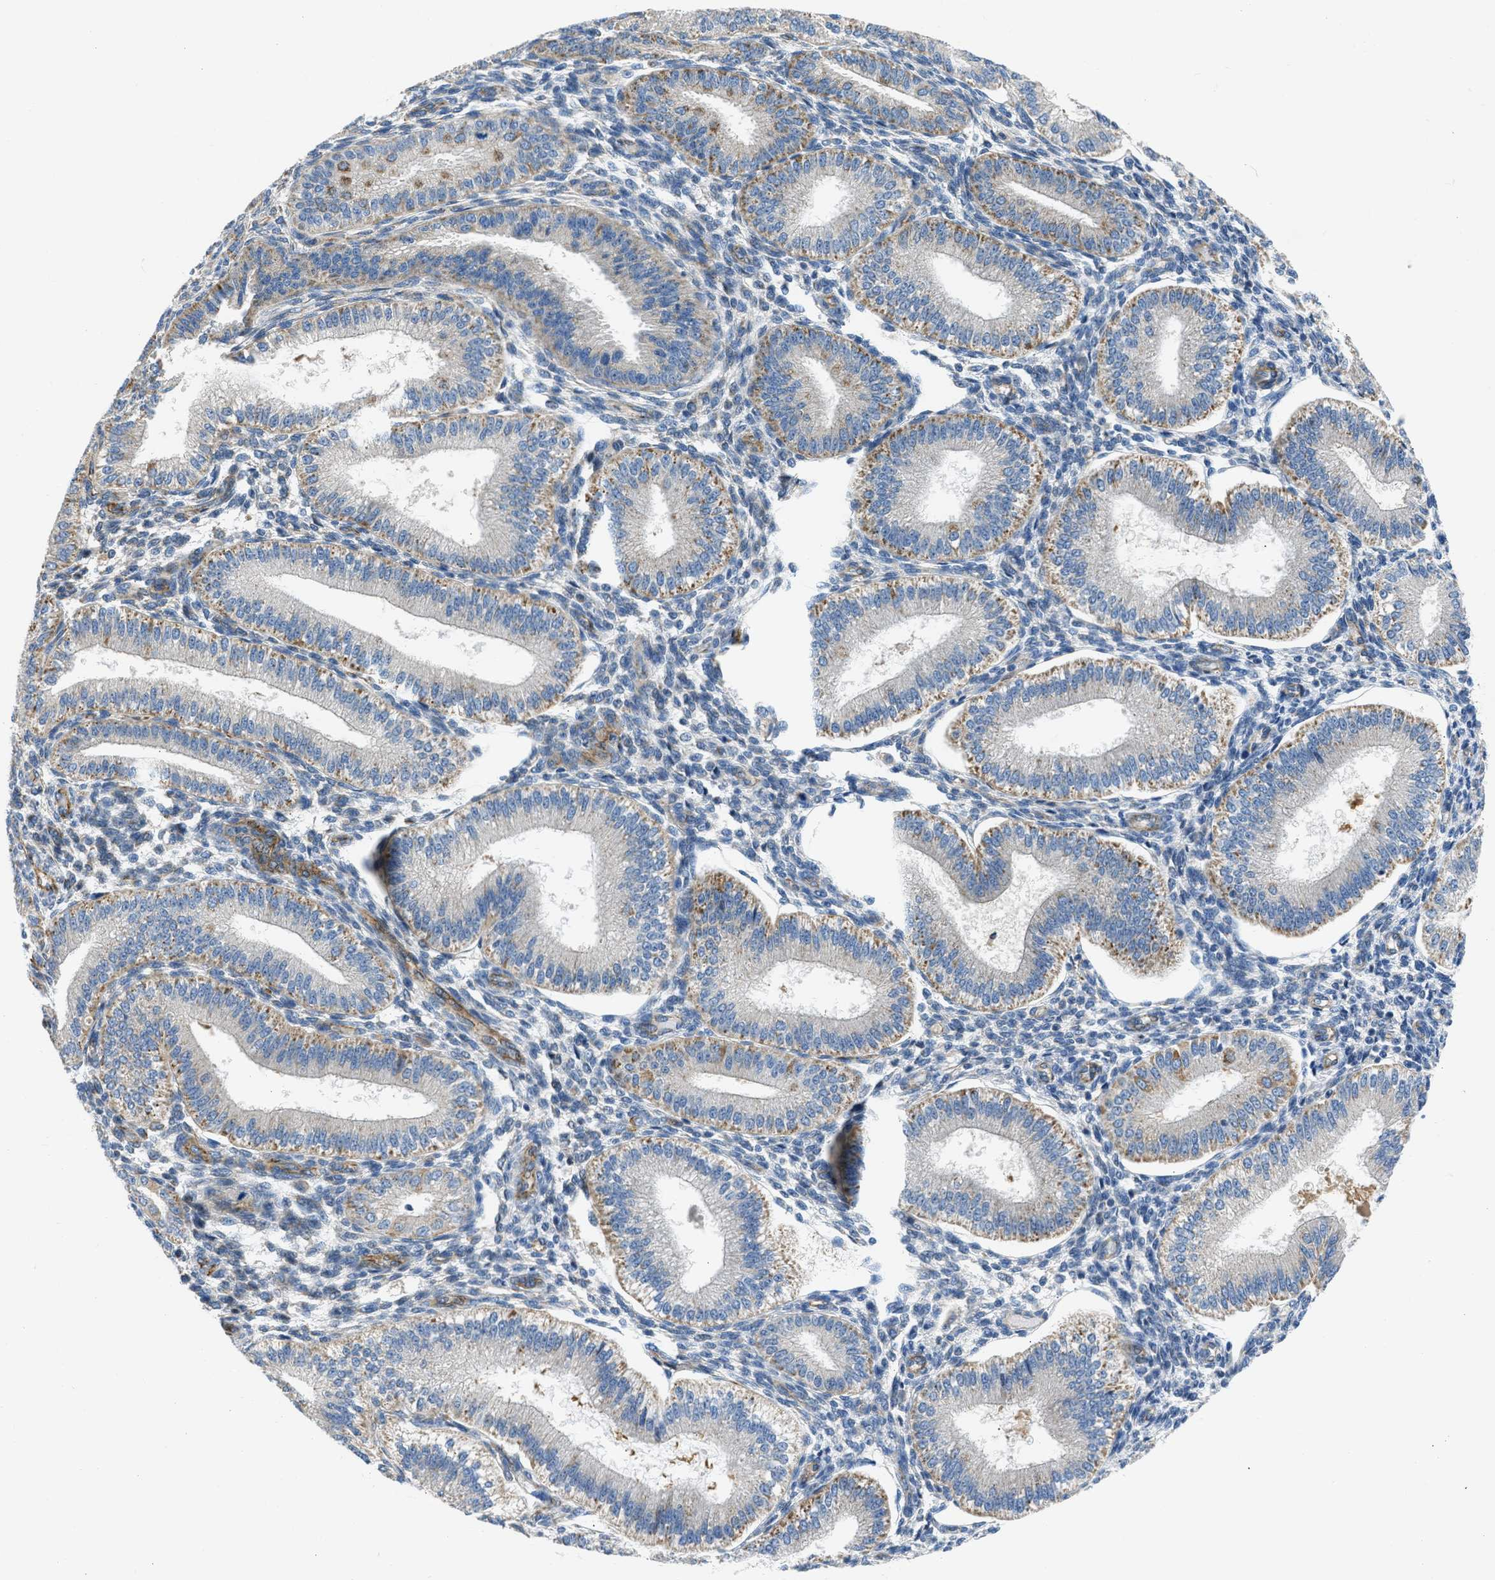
{"staining": {"intensity": "weak", "quantity": "<25%", "location": "cytoplasmic/membranous"}, "tissue": "endometrium", "cell_type": "Cells in endometrial stroma", "image_type": "normal", "snomed": [{"axis": "morphology", "description": "Normal tissue, NOS"}, {"axis": "topography", "description": "Endometrium"}], "caption": "A high-resolution photomicrograph shows immunohistochemistry (IHC) staining of benign endometrium, which displays no significant staining in cells in endometrial stroma. The staining is performed using DAB (3,3'-diaminobenzidine) brown chromogen with nuclei counter-stained in using hematoxylin.", "gene": "ULK4", "patient": {"sex": "female", "age": 39}}